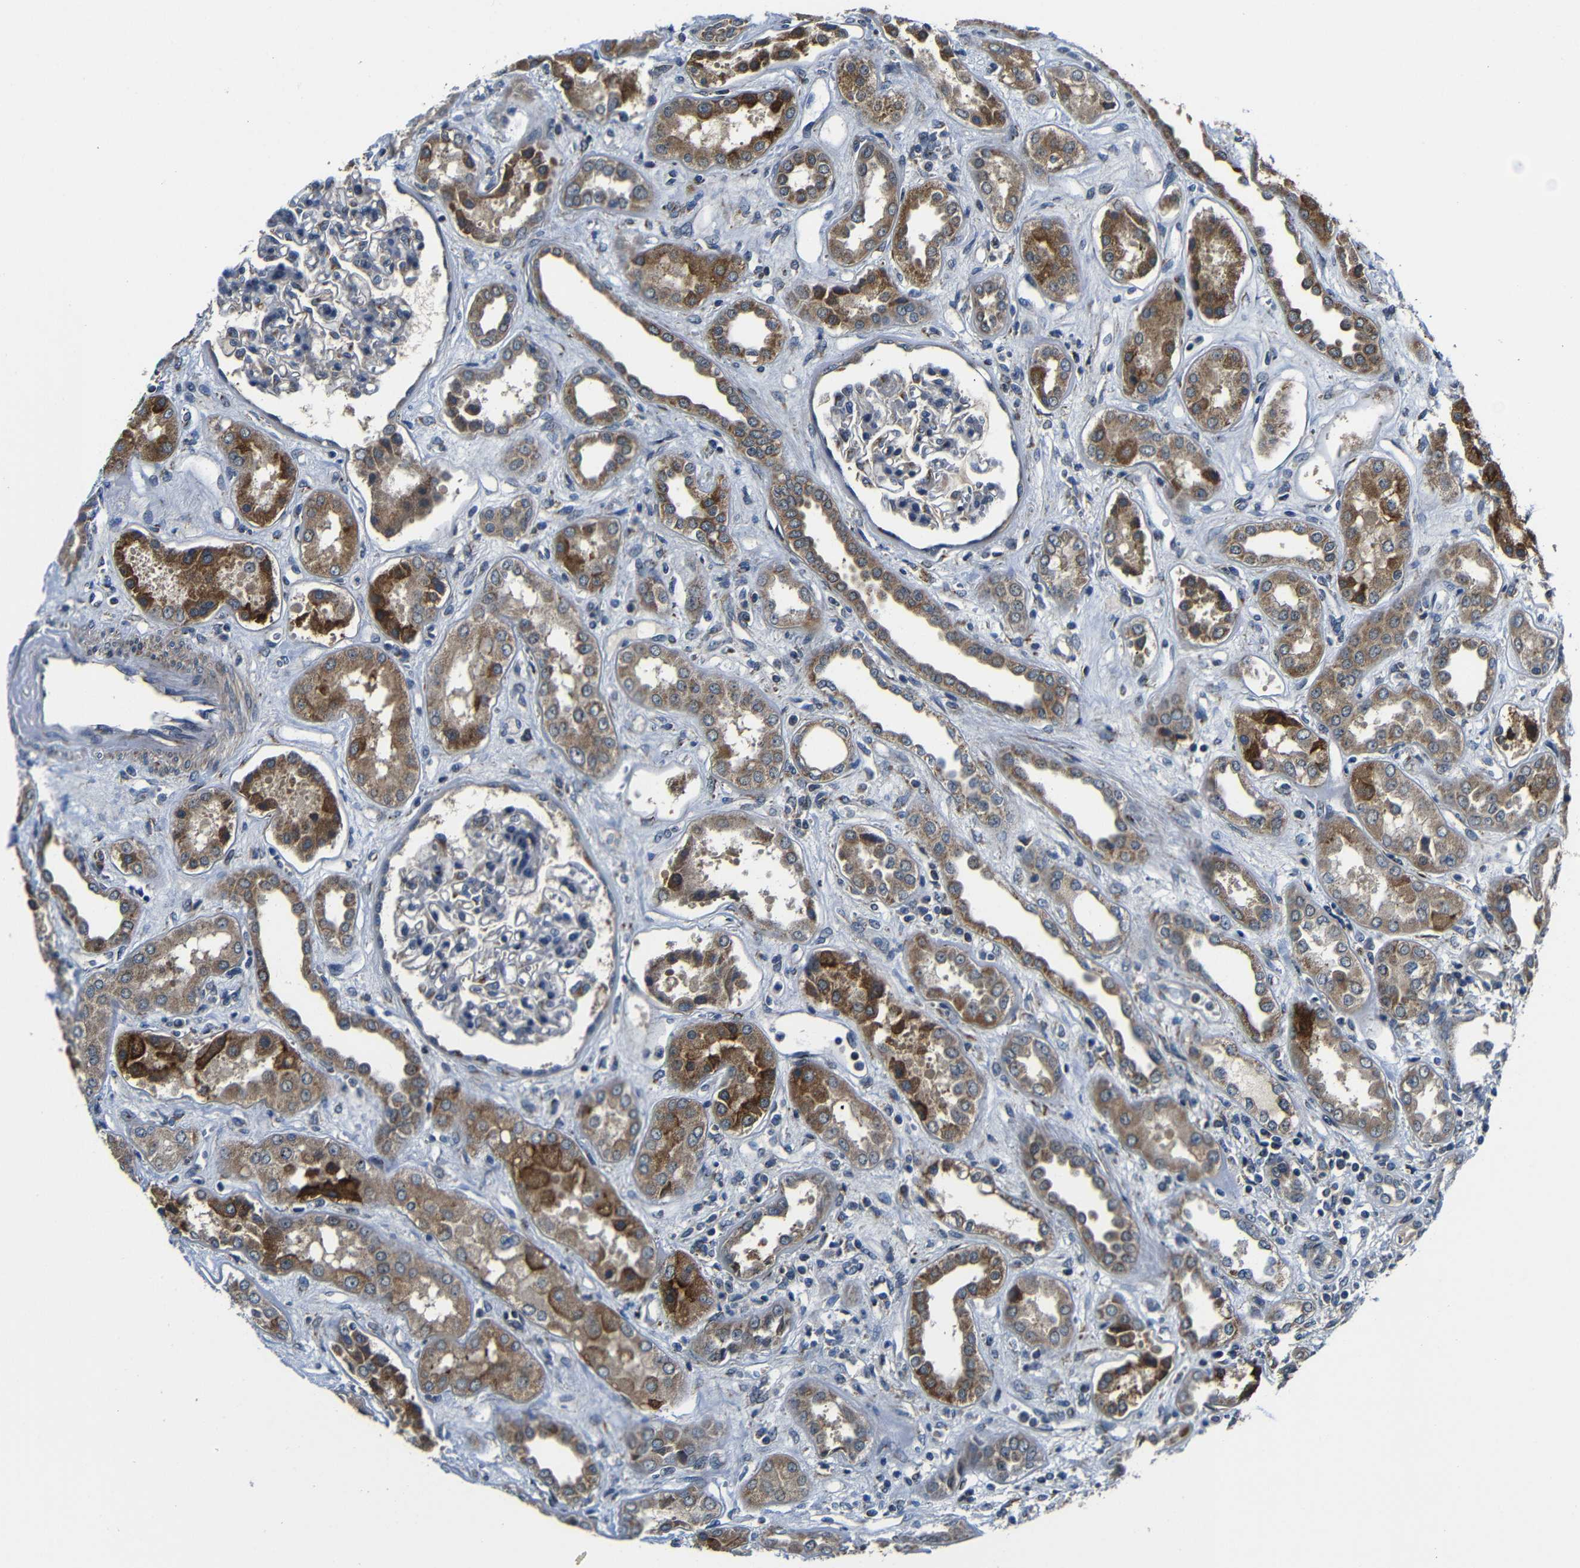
{"staining": {"intensity": "moderate", "quantity": "<25%", "location": "cytoplasmic/membranous"}, "tissue": "kidney", "cell_type": "Cells in glomeruli", "image_type": "normal", "snomed": [{"axis": "morphology", "description": "Normal tissue, NOS"}, {"axis": "topography", "description": "Kidney"}], "caption": "Protein expression analysis of normal human kidney reveals moderate cytoplasmic/membranous positivity in about <25% of cells in glomeruli.", "gene": "FKBP14", "patient": {"sex": "male", "age": 59}}